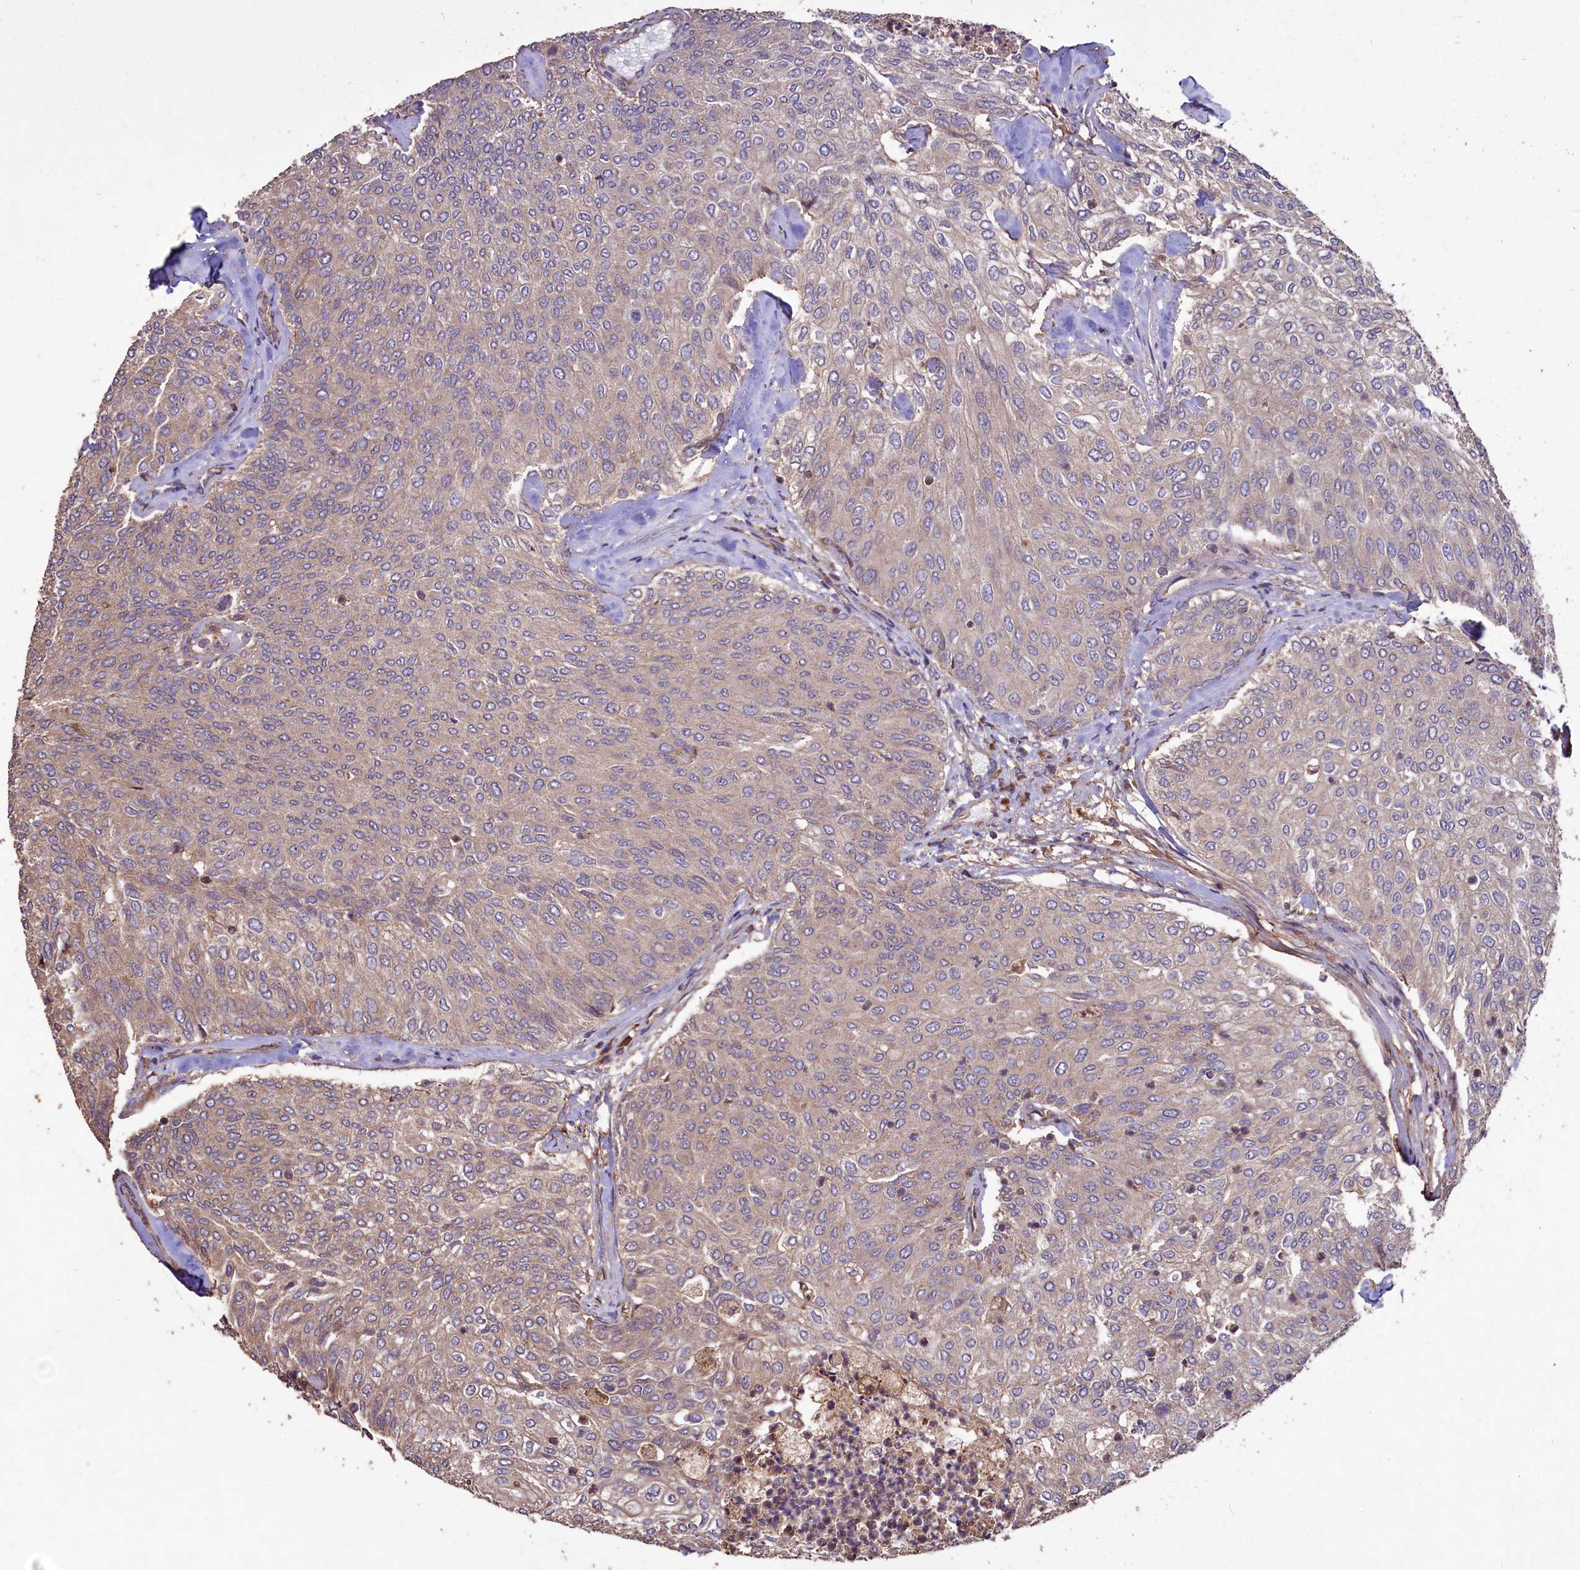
{"staining": {"intensity": "weak", "quantity": "25%-75%", "location": "cytoplasmic/membranous"}, "tissue": "urothelial cancer", "cell_type": "Tumor cells", "image_type": "cancer", "snomed": [{"axis": "morphology", "description": "Urothelial carcinoma, Low grade"}, {"axis": "topography", "description": "Urinary bladder"}], "caption": "Protein expression analysis of human low-grade urothelial carcinoma reveals weak cytoplasmic/membranous positivity in approximately 25%-75% of tumor cells.", "gene": "TMEM98", "patient": {"sex": "female", "age": 79}}